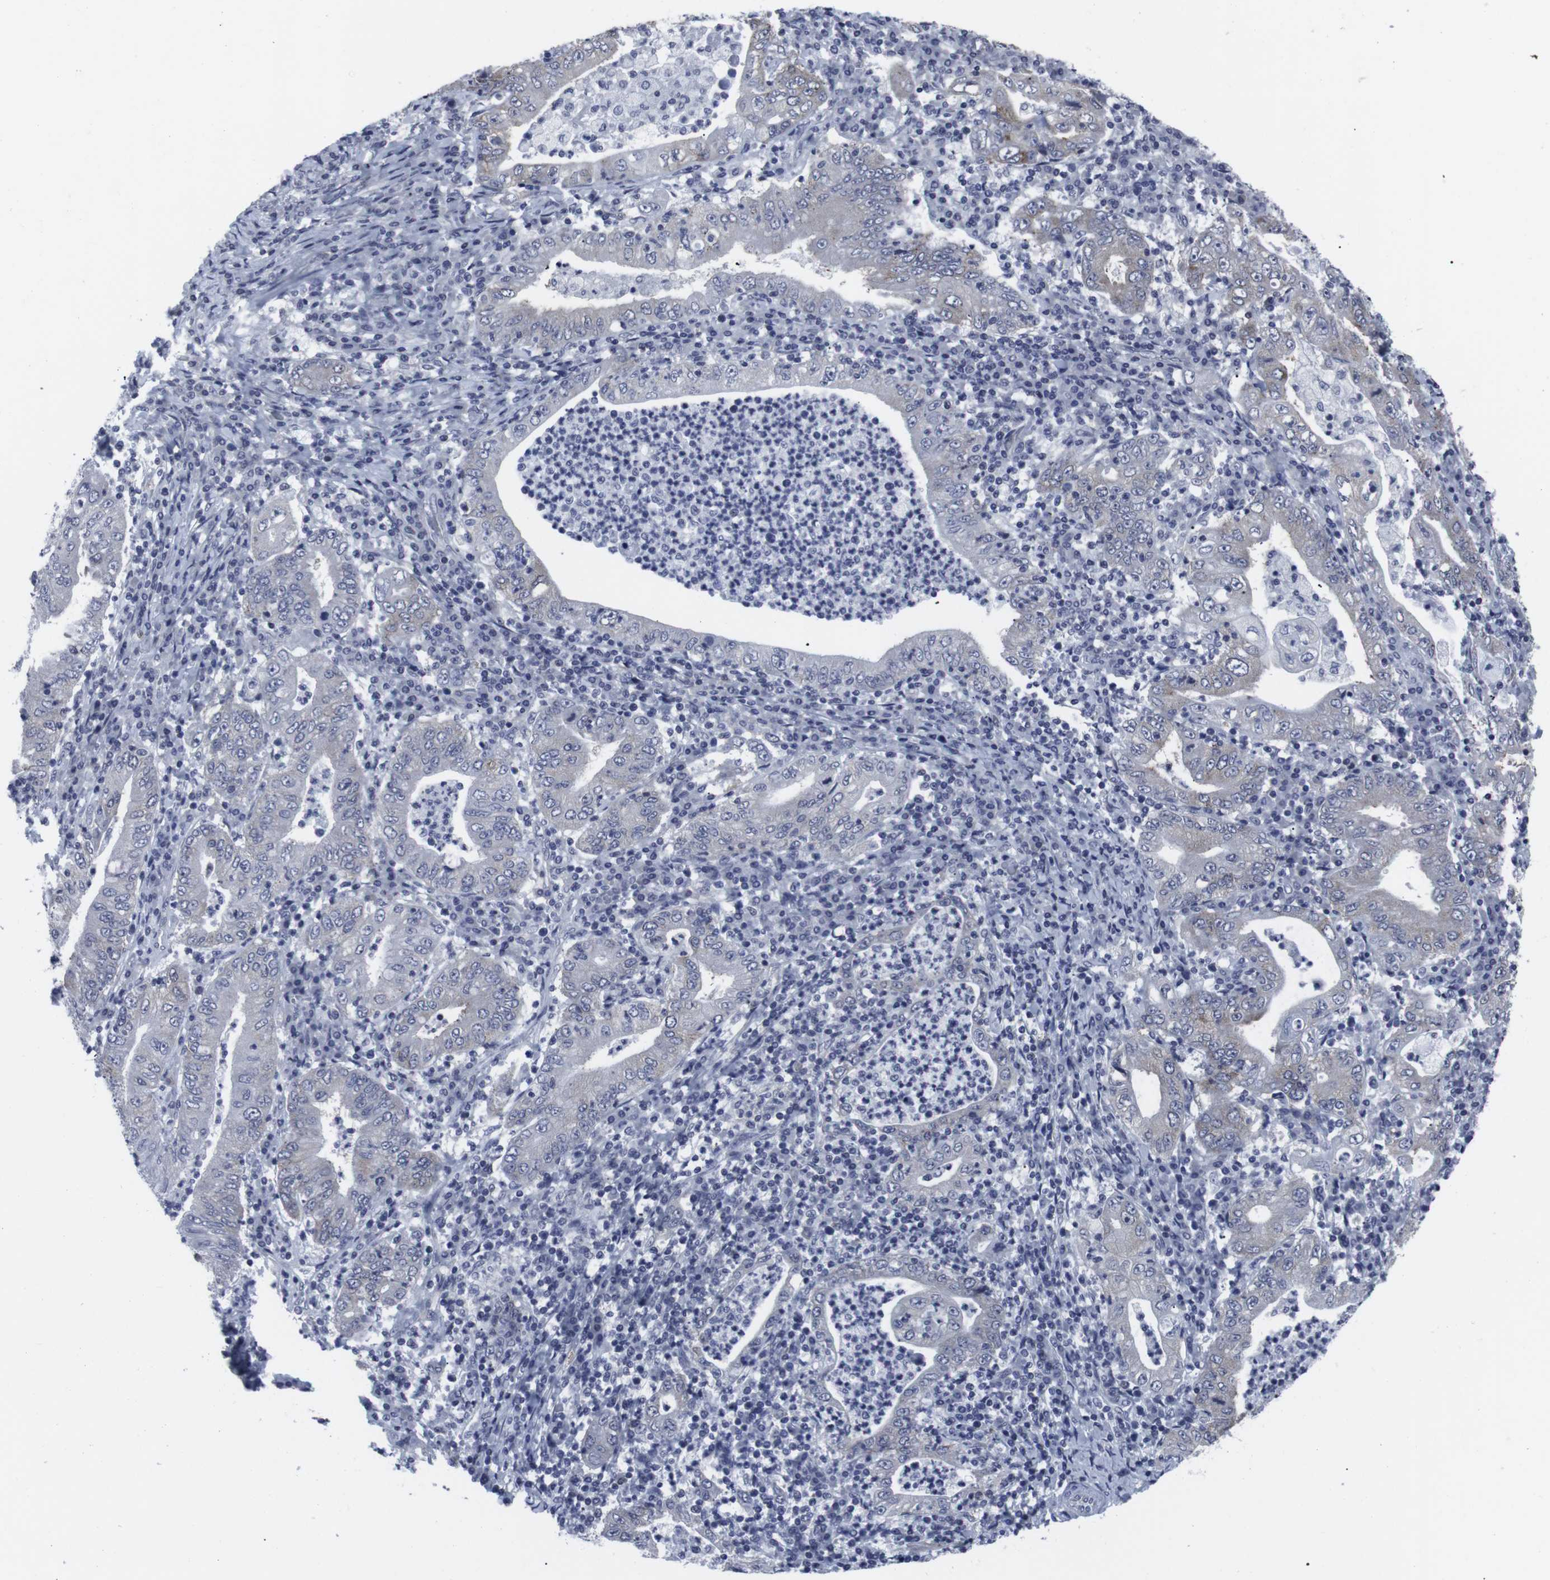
{"staining": {"intensity": "negative", "quantity": "none", "location": "none"}, "tissue": "stomach cancer", "cell_type": "Tumor cells", "image_type": "cancer", "snomed": [{"axis": "morphology", "description": "Normal tissue, NOS"}, {"axis": "morphology", "description": "Adenocarcinoma, NOS"}, {"axis": "topography", "description": "Esophagus"}, {"axis": "topography", "description": "Stomach, upper"}, {"axis": "topography", "description": "Peripheral nerve tissue"}], "caption": "An immunohistochemistry (IHC) photomicrograph of stomach cancer is shown. There is no staining in tumor cells of stomach cancer.", "gene": "GEMIN2", "patient": {"sex": "male", "age": 62}}